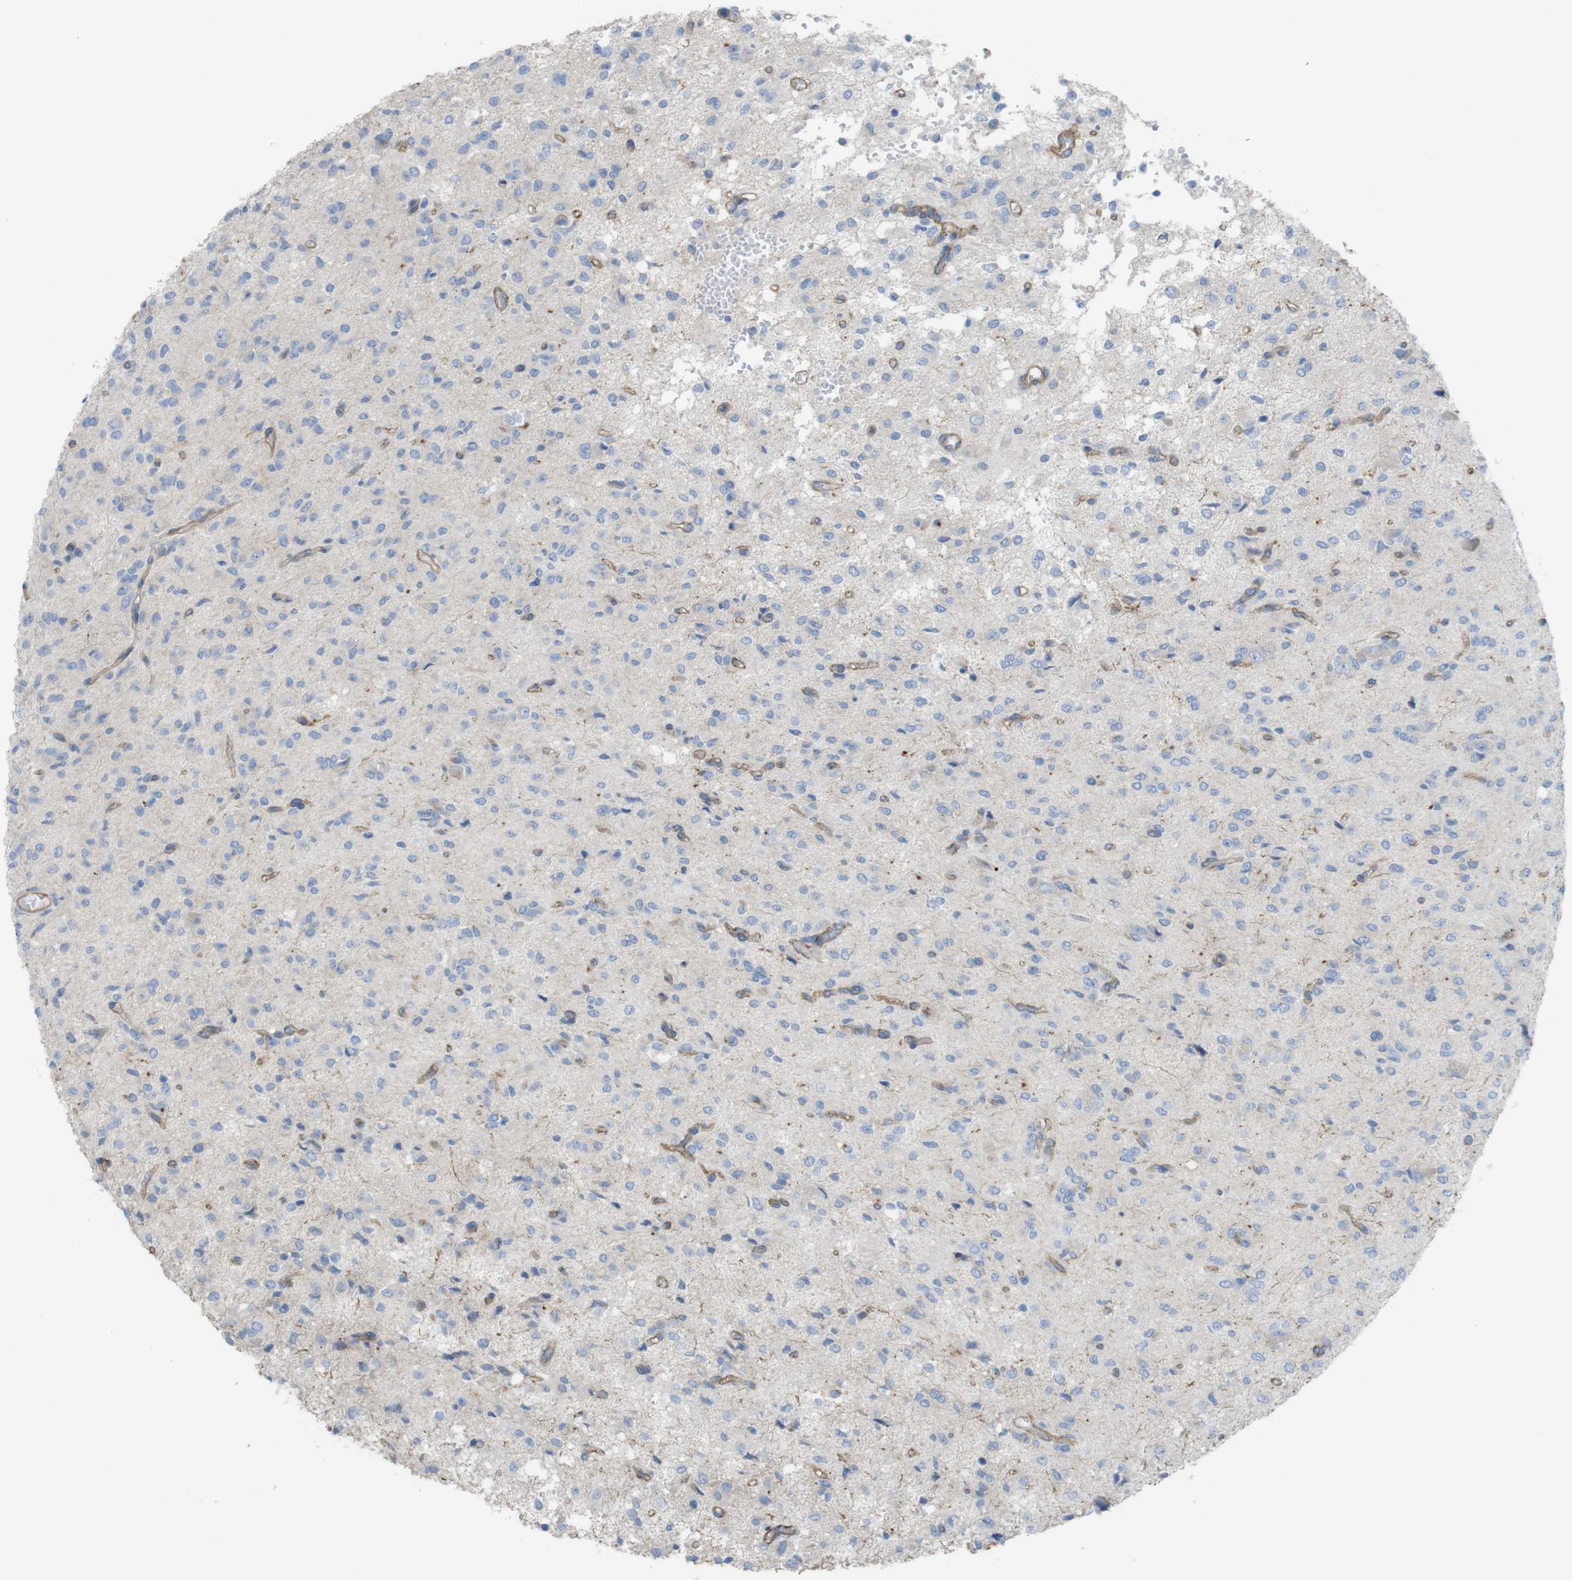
{"staining": {"intensity": "negative", "quantity": "none", "location": "none"}, "tissue": "glioma", "cell_type": "Tumor cells", "image_type": "cancer", "snomed": [{"axis": "morphology", "description": "Glioma, malignant, High grade"}, {"axis": "topography", "description": "Brain"}], "caption": "IHC photomicrograph of neoplastic tissue: human malignant high-grade glioma stained with DAB (3,3'-diaminobenzidine) exhibits no significant protein positivity in tumor cells.", "gene": "PREX2", "patient": {"sex": "female", "age": 59}}